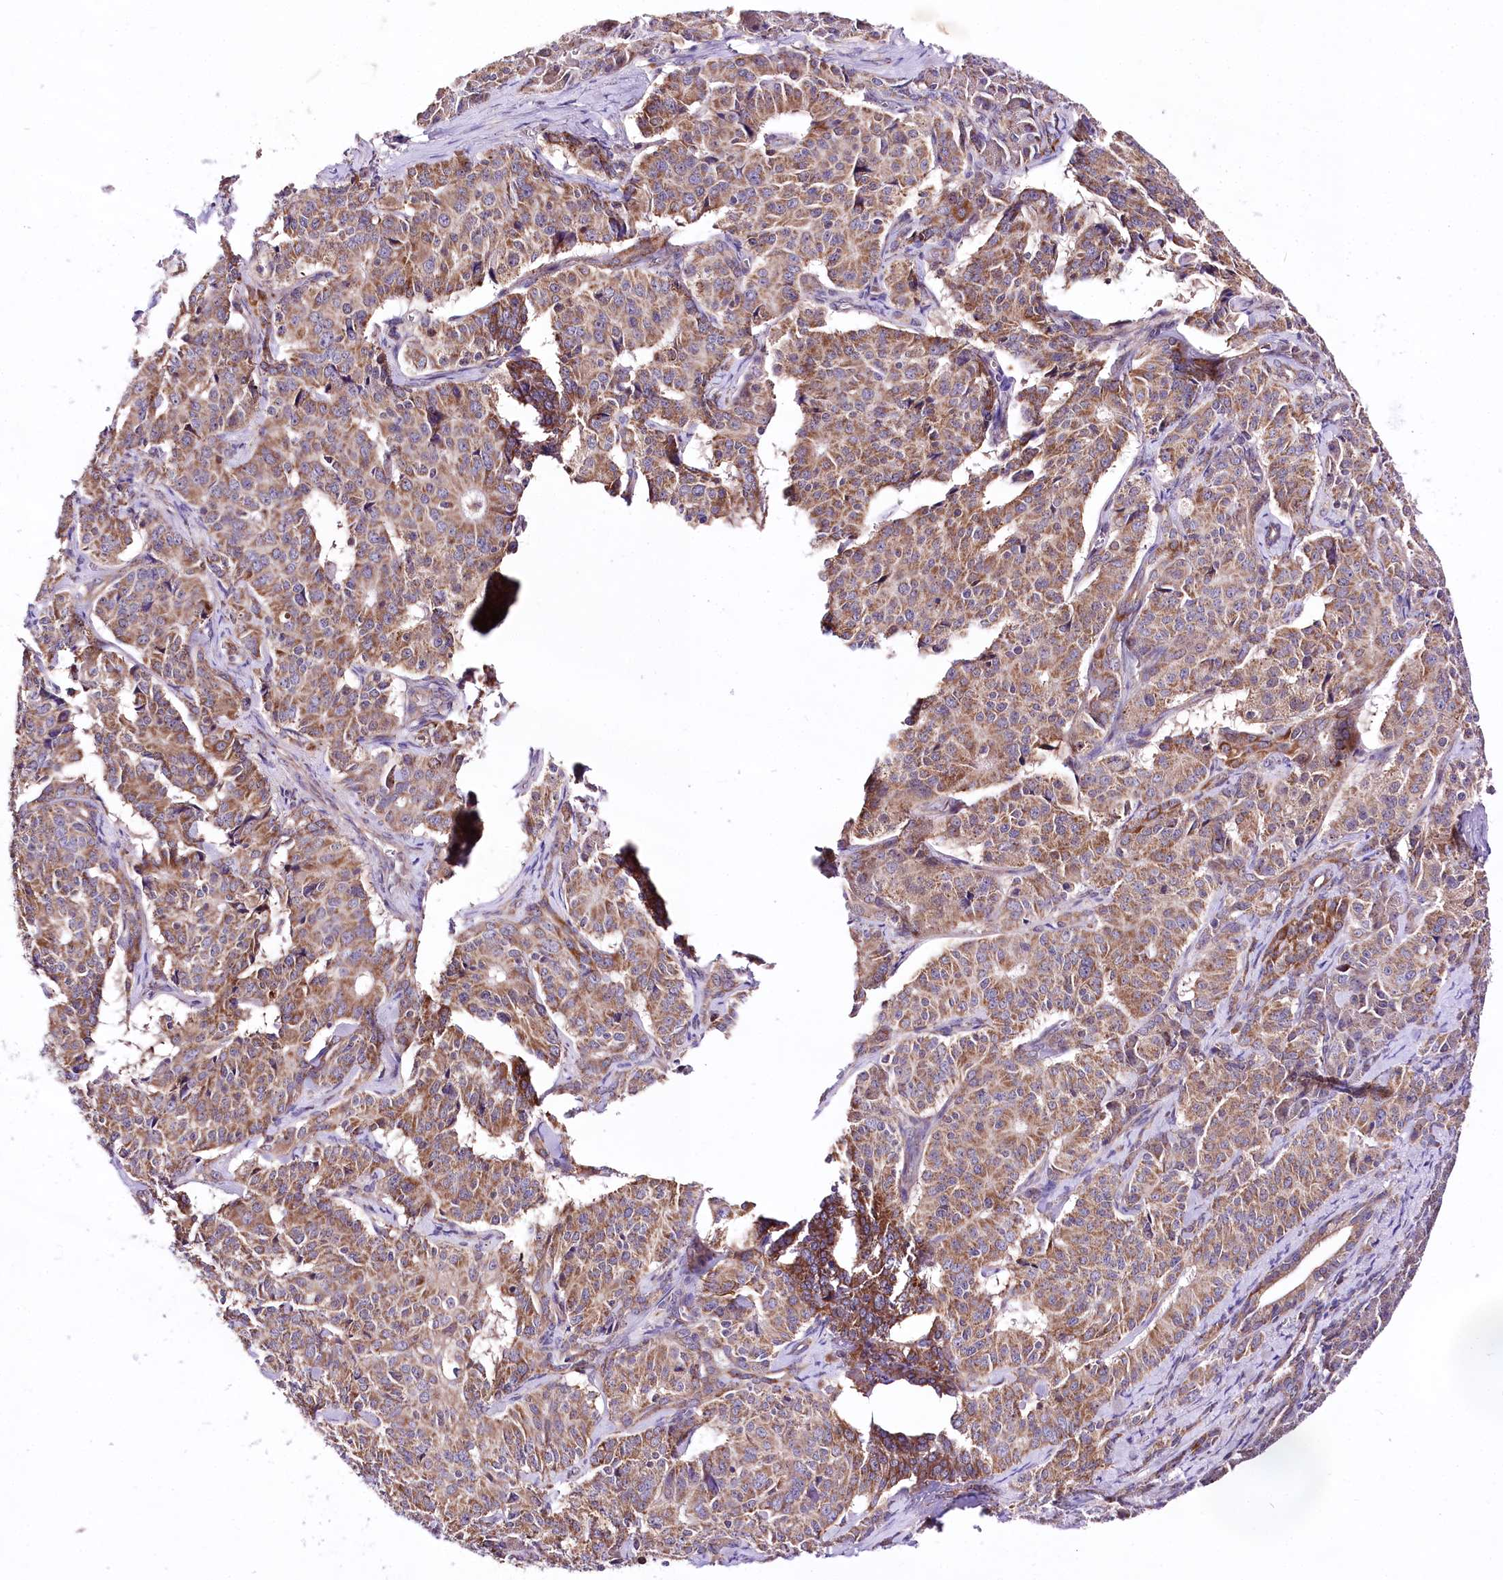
{"staining": {"intensity": "moderate", "quantity": ">75%", "location": "cytoplasmic/membranous"}, "tissue": "pancreatic cancer", "cell_type": "Tumor cells", "image_type": "cancer", "snomed": [{"axis": "morphology", "description": "Adenocarcinoma, NOS"}, {"axis": "topography", "description": "Pancreas"}], "caption": "Immunohistochemical staining of pancreatic cancer demonstrates medium levels of moderate cytoplasmic/membranous positivity in approximately >75% of tumor cells. (DAB = brown stain, brightfield microscopy at high magnification).", "gene": "ATE1", "patient": {"sex": "female", "age": 74}}